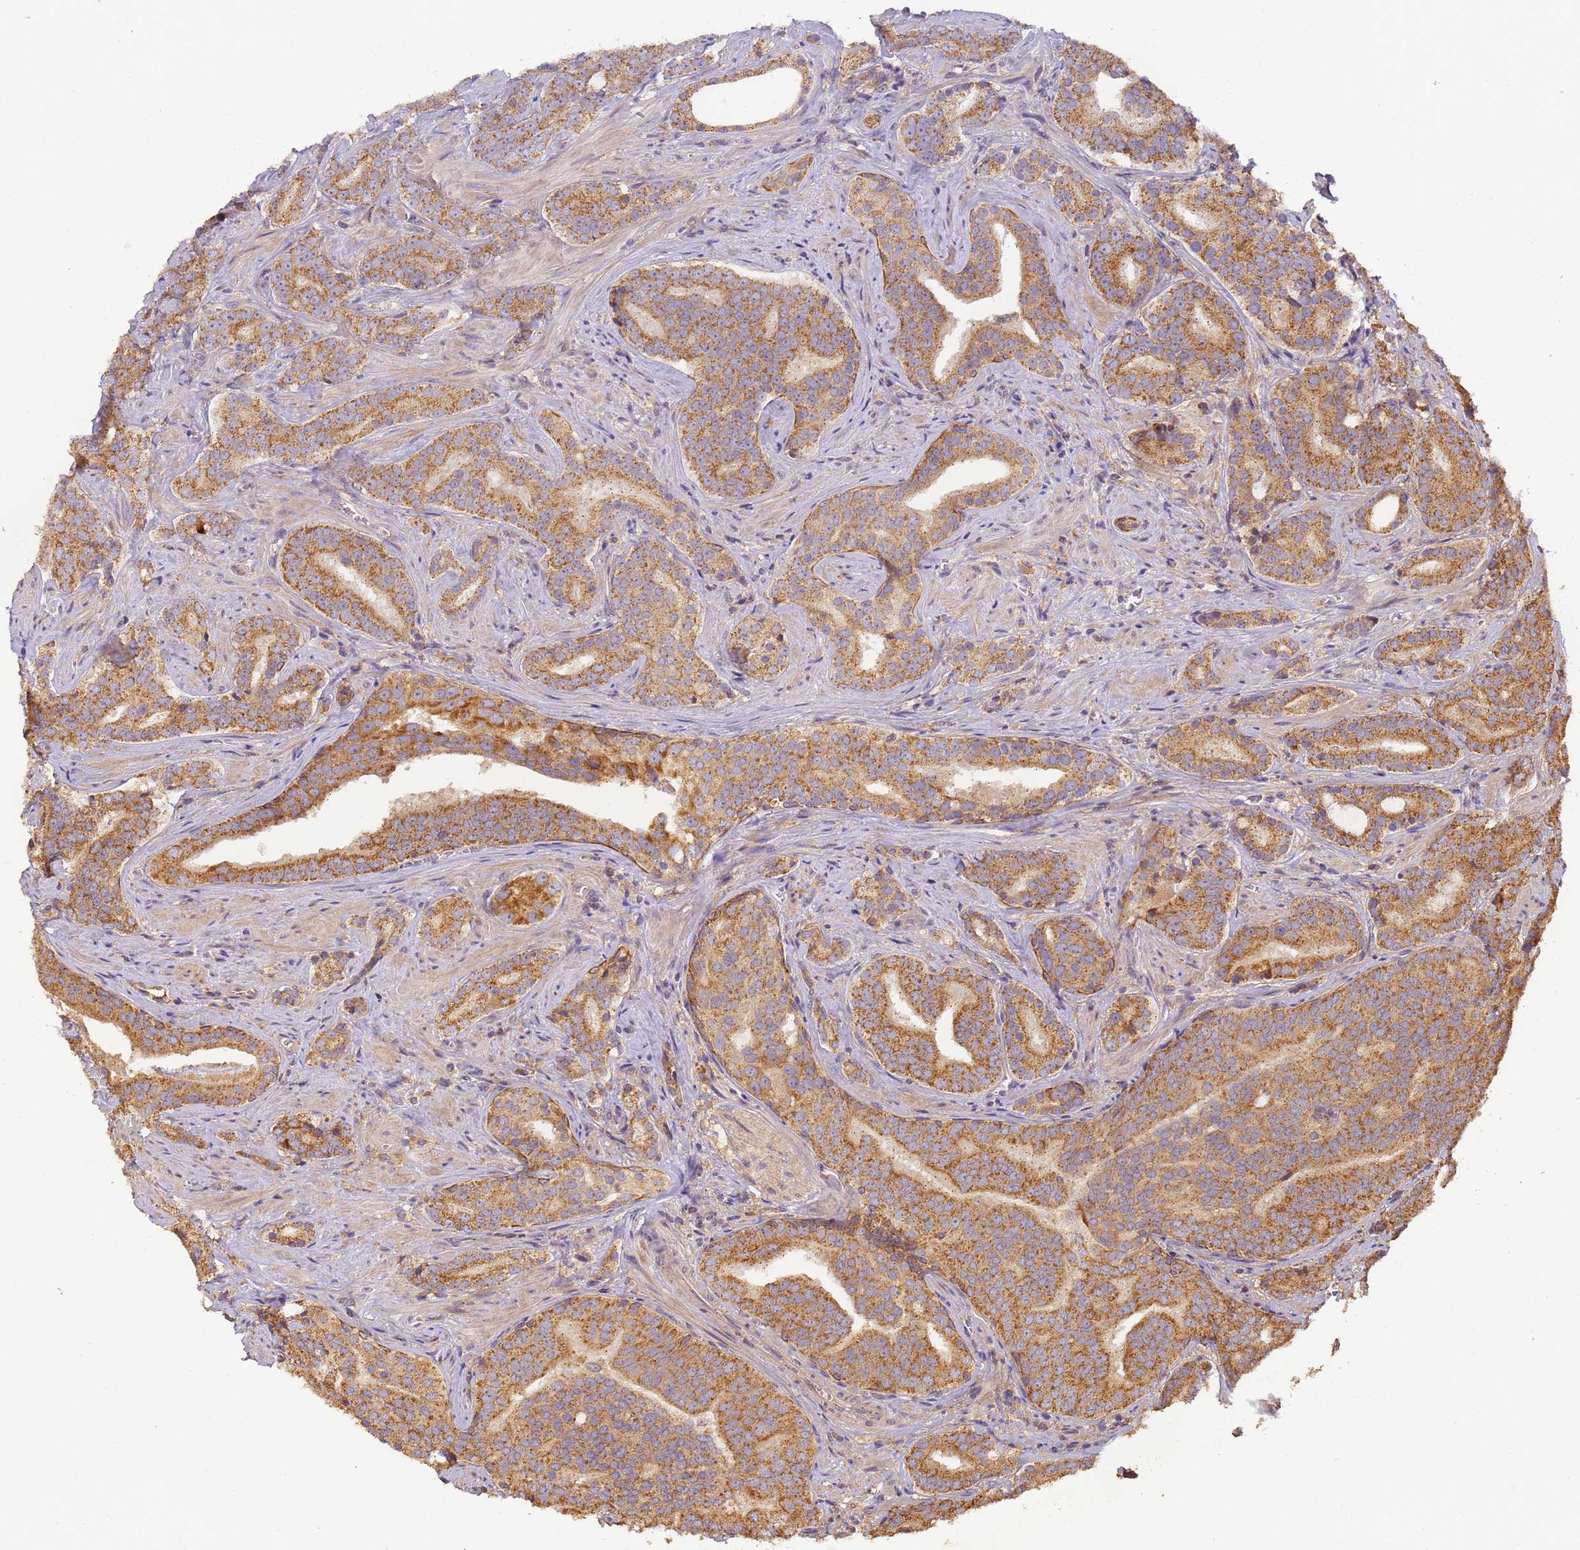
{"staining": {"intensity": "moderate", "quantity": ">75%", "location": "cytoplasmic/membranous"}, "tissue": "prostate cancer", "cell_type": "Tumor cells", "image_type": "cancer", "snomed": [{"axis": "morphology", "description": "Adenocarcinoma, High grade"}, {"axis": "topography", "description": "Prostate"}], "caption": "Prostate cancer (high-grade adenocarcinoma) tissue demonstrates moderate cytoplasmic/membranous positivity in about >75% of tumor cells, visualized by immunohistochemistry.", "gene": "TIGAR", "patient": {"sex": "male", "age": 55}}